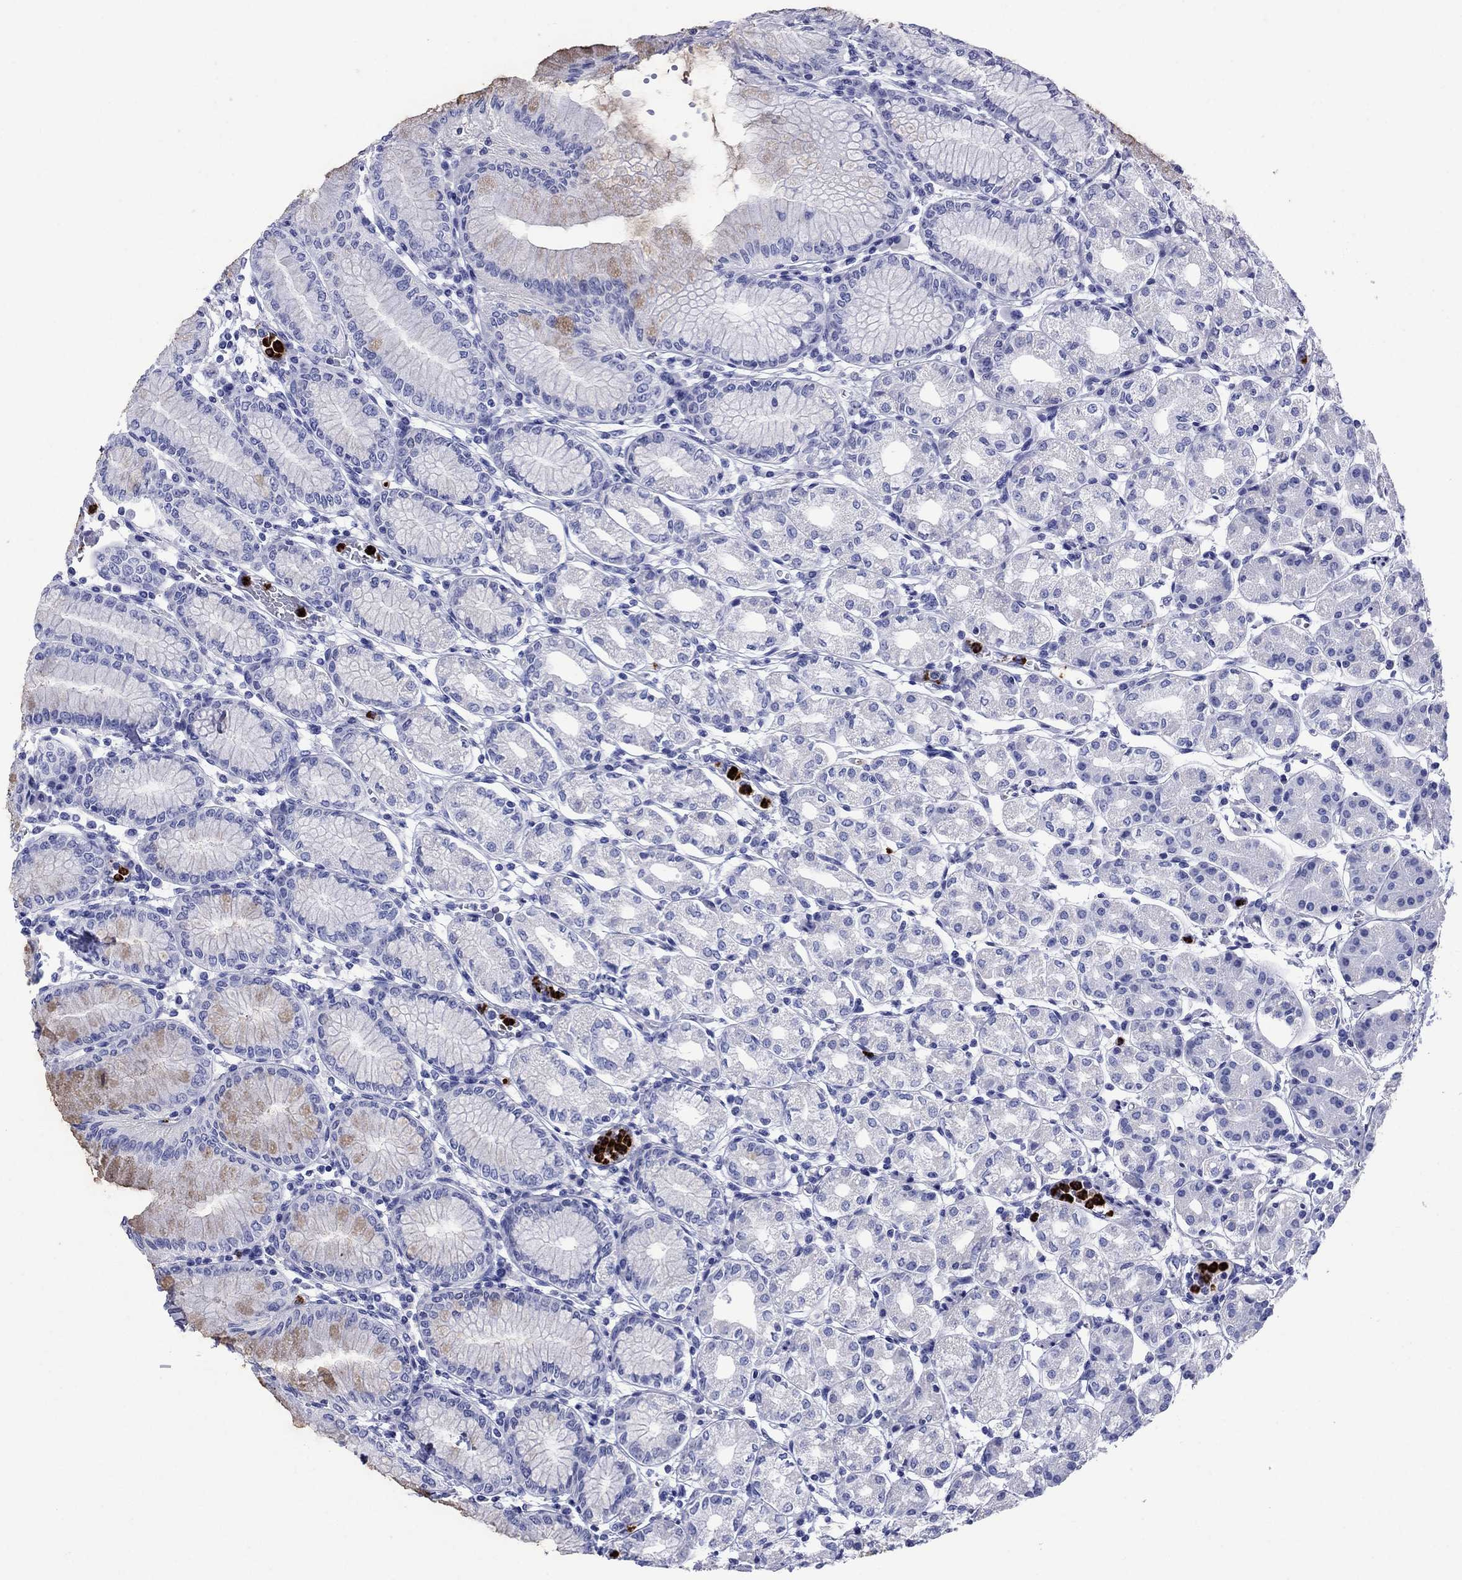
{"staining": {"intensity": "negative", "quantity": "none", "location": "none"}, "tissue": "stomach", "cell_type": "Glandular cells", "image_type": "normal", "snomed": [{"axis": "morphology", "description": "Normal tissue, NOS"}, {"axis": "topography", "description": "Skeletal muscle"}, {"axis": "topography", "description": "Stomach"}], "caption": "A micrograph of human stomach is negative for staining in glandular cells. Brightfield microscopy of immunohistochemistry stained with DAB (brown) and hematoxylin (blue), captured at high magnification.", "gene": "AZU1", "patient": {"sex": "female", "age": 57}}